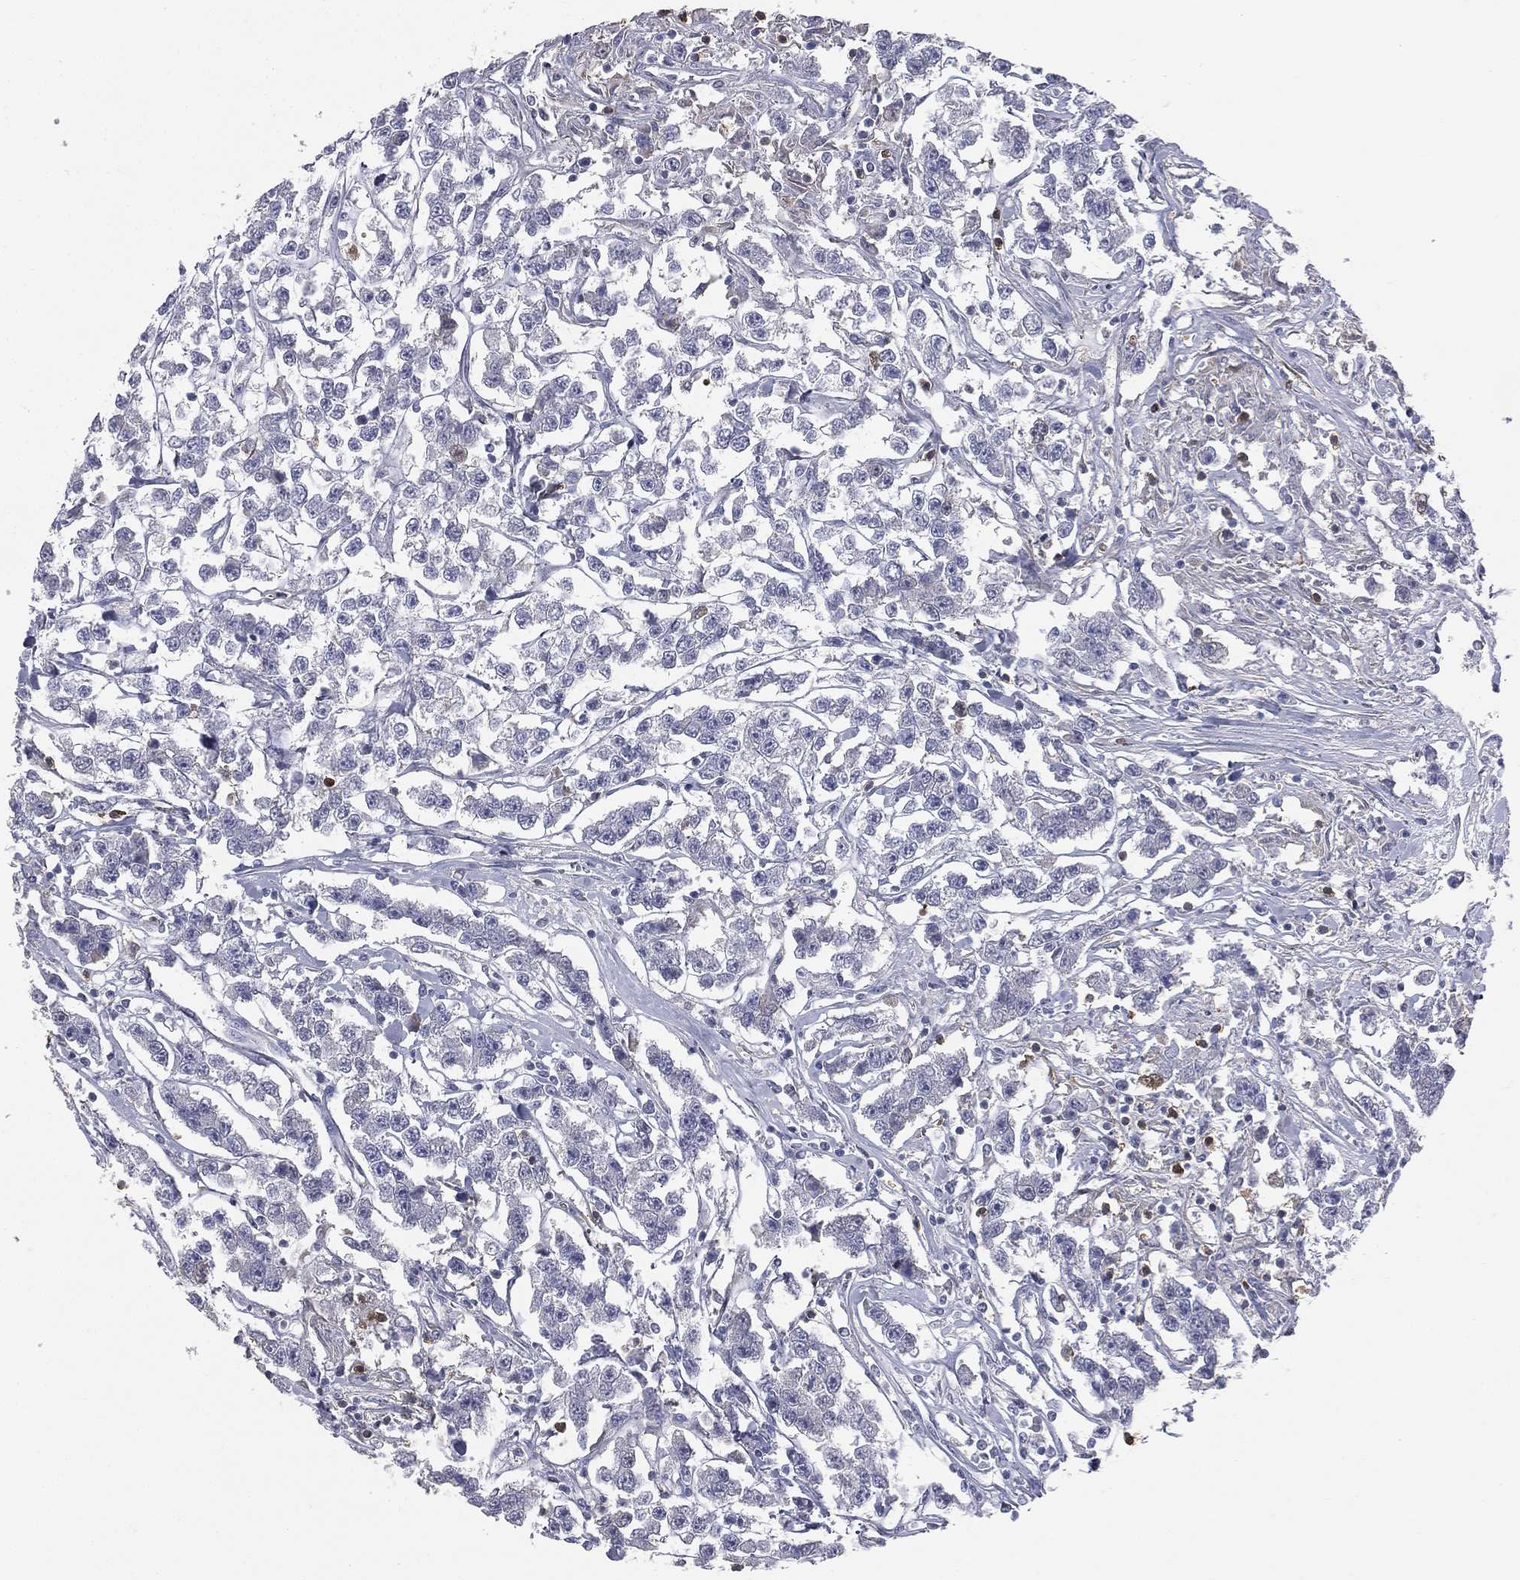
{"staining": {"intensity": "negative", "quantity": "none", "location": "none"}, "tissue": "testis cancer", "cell_type": "Tumor cells", "image_type": "cancer", "snomed": [{"axis": "morphology", "description": "Seminoma, NOS"}, {"axis": "topography", "description": "Testis"}], "caption": "Micrograph shows no protein expression in tumor cells of testis cancer tissue.", "gene": "DMKN", "patient": {"sex": "male", "age": 59}}